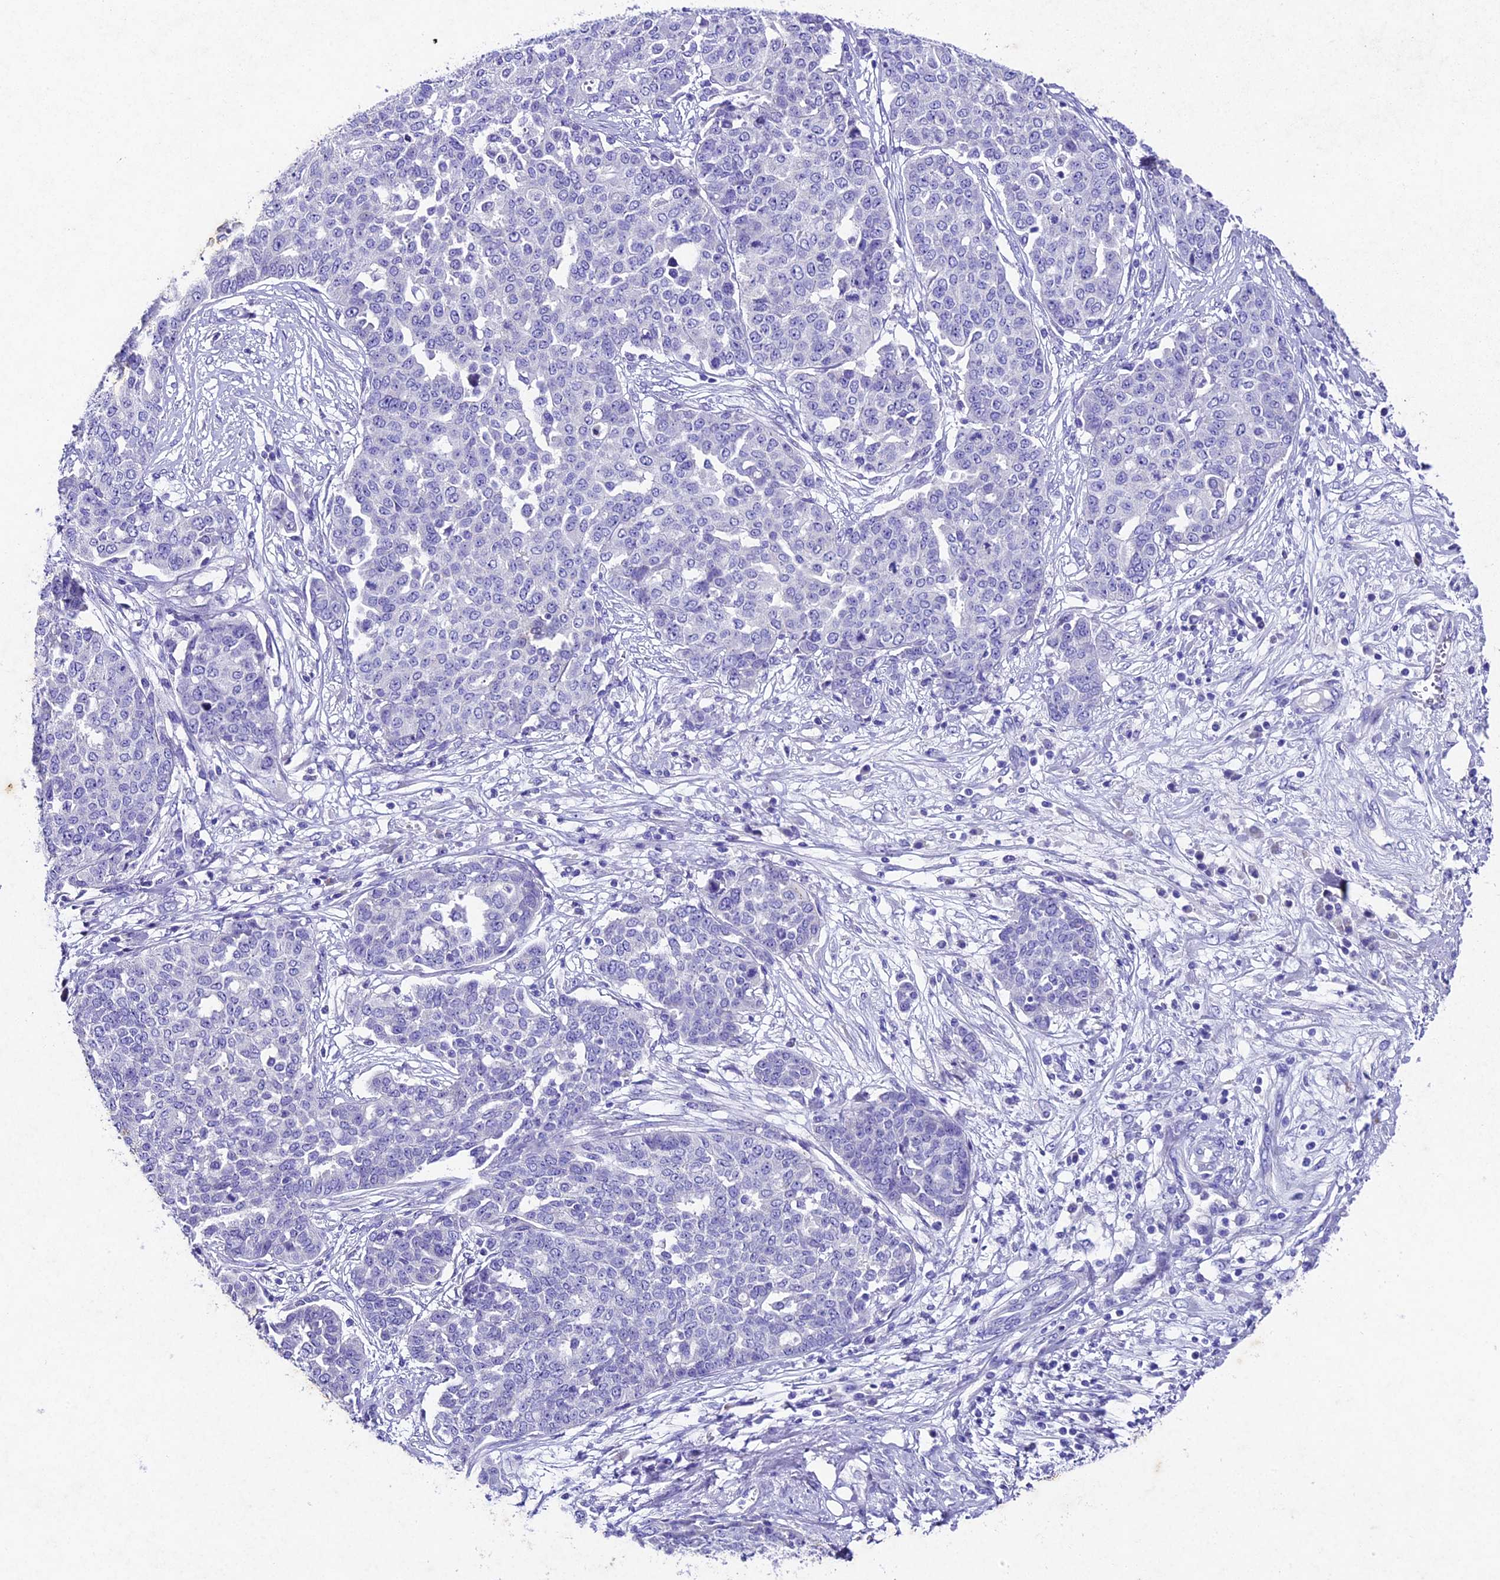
{"staining": {"intensity": "negative", "quantity": "none", "location": "none"}, "tissue": "ovarian cancer", "cell_type": "Tumor cells", "image_type": "cancer", "snomed": [{"axis": "morphology", "description": "Cystadenocarcinoma, serous, NOS"}, {"axis": "topography", "description": "Soft tissue"}, {"axis": "topography", "description": "Ovary"}], "caption": "Serous cystadenocarcinoma (ovarian) was stained to show a protein in brown. There is no significant staining in tumor cells. Brightfield microscopy of IHC stained with DAB (brown) and hematoxylin (blue), captured at high magnification.", "gene": "IFT140", "patient": {"sex": "female", "age": 57}}